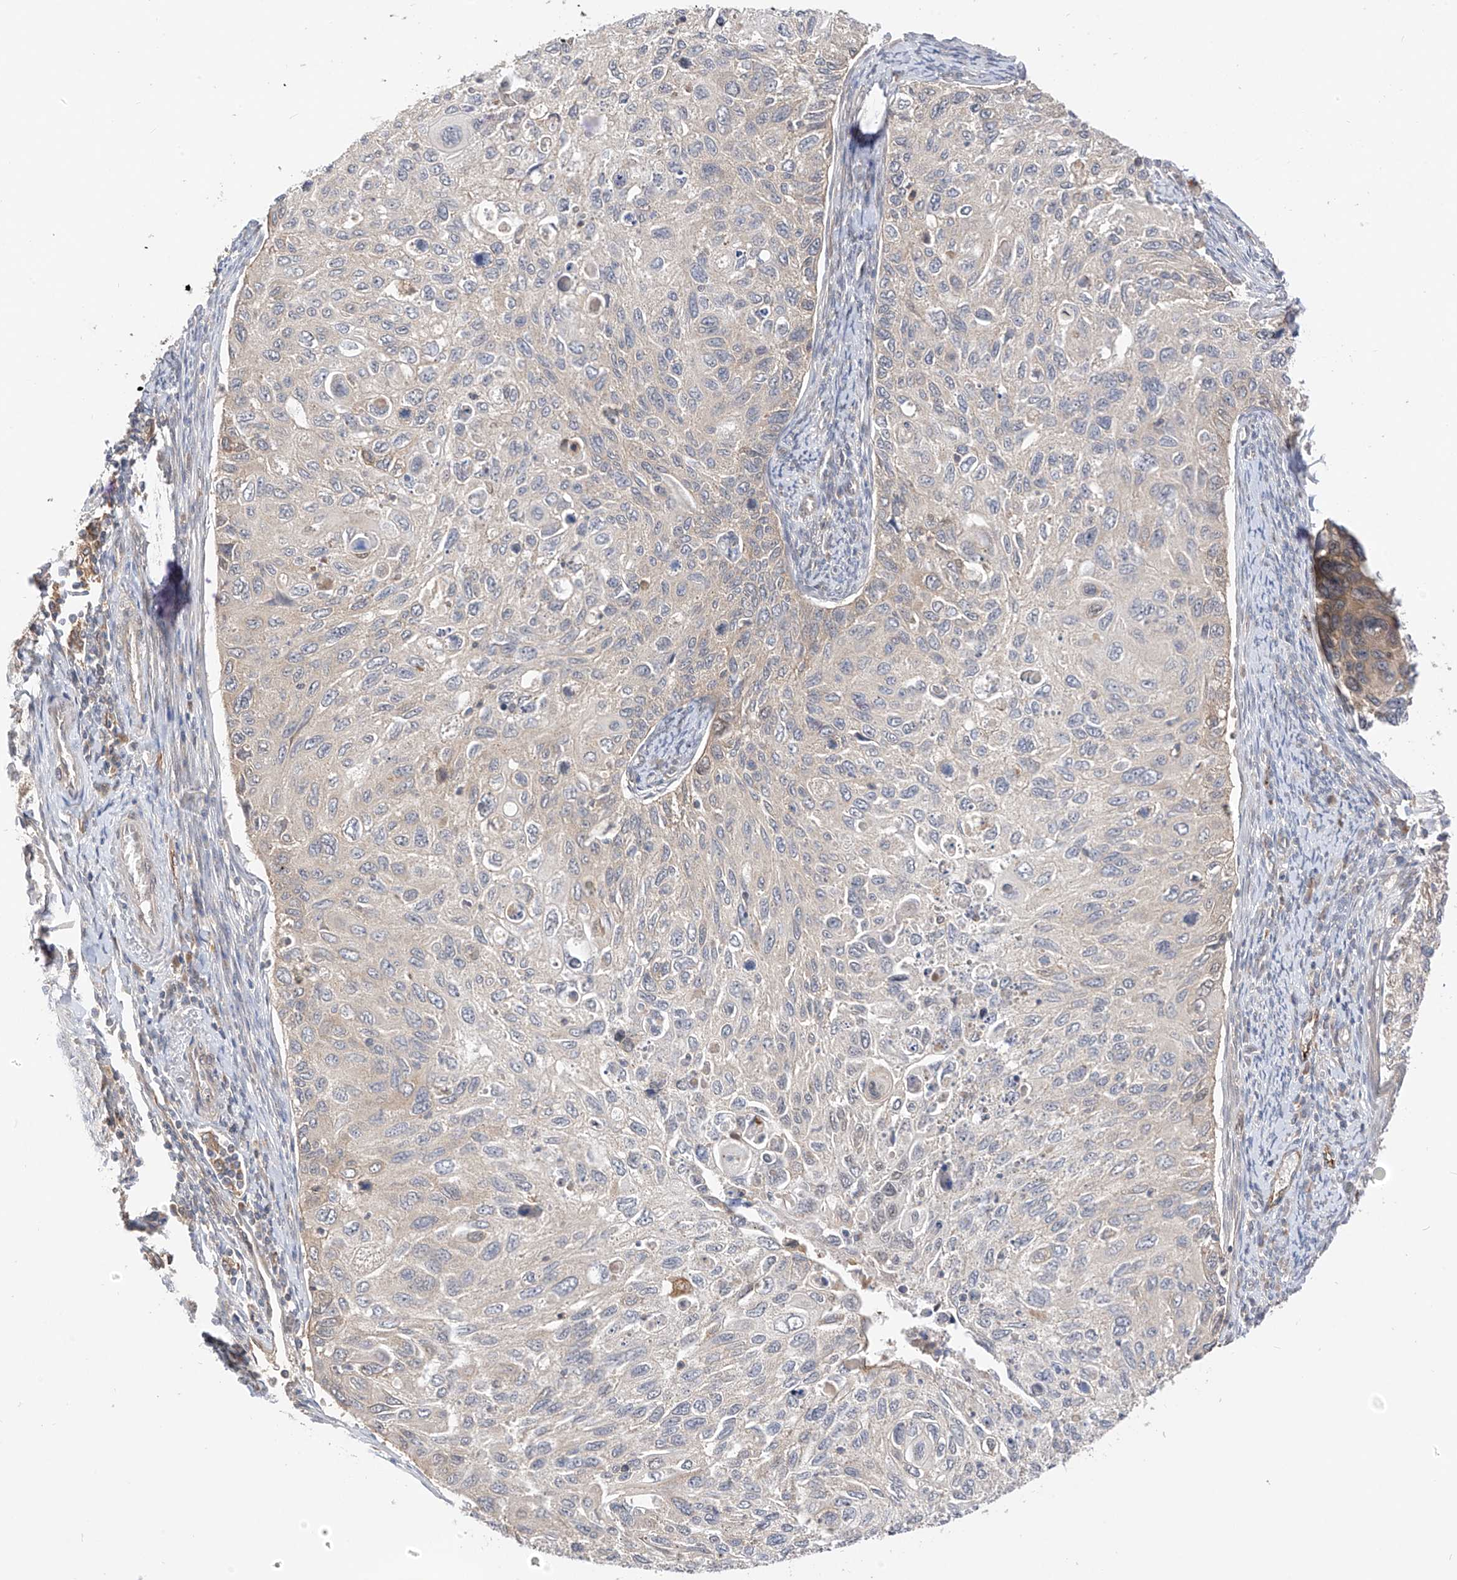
{"staining": {"intensity": "negative", "quantity": "none", "location": "none"}, "tissue": "cervical cancer", "cell_type": "Tumor cells", "image_type": "cancer", "snomed": [{"axis": "morphology", "description": "Squamous cell carcinoma, NOS"}, {"axis": "topography", "description": "Cervix"}], "caption": "The histopathology image reveals no staining of tumor cells in cervical squamous cell carcinoma. (DAB (3,3'-diaminobenzidine) immunohistochemistry visualized using brightfield microscopy, high magnification).", "gene": "MRTFA", "patient": {"sex": "female", "age": 70}}